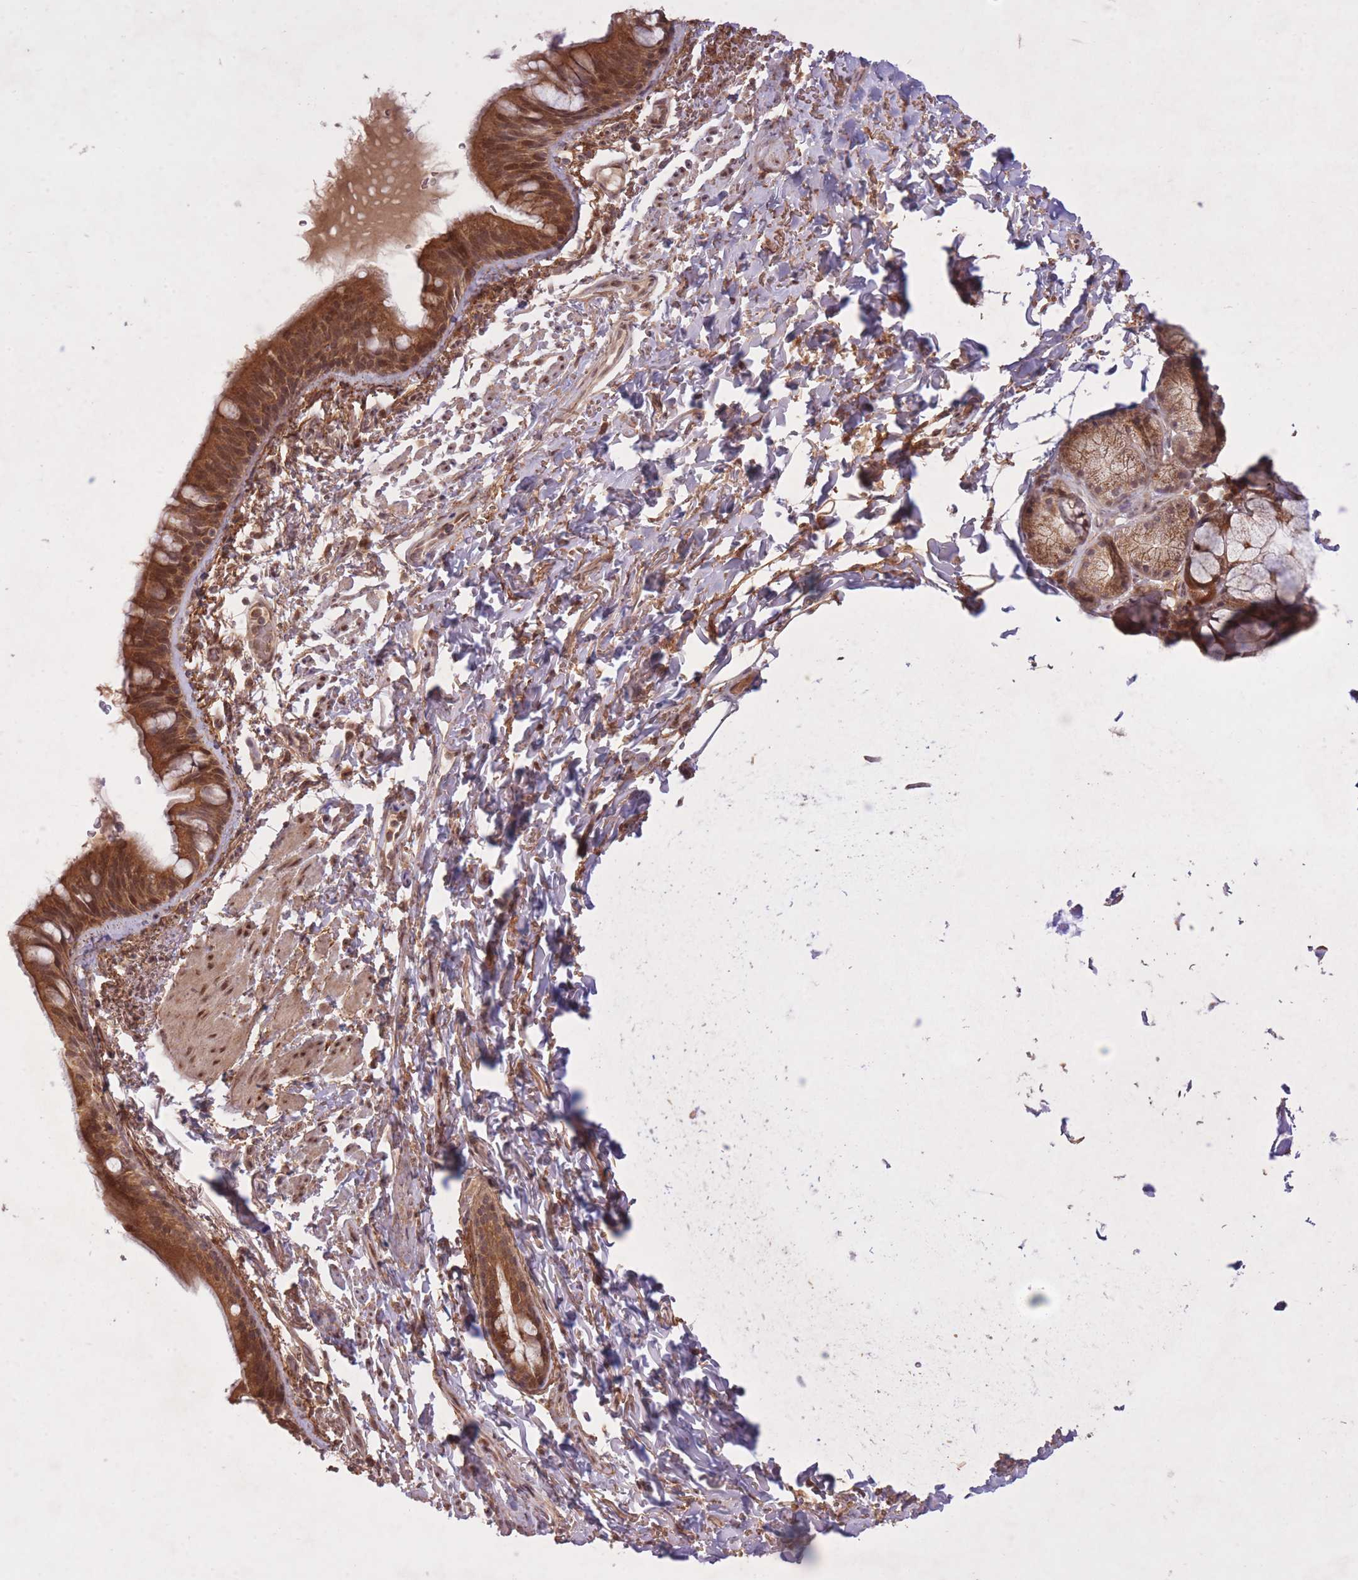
{"staining": {"intensity": "moderate", "quantity": ">75%", "location": "cytoplasmic/membranous,nuclear"}, "tissue": "bronchus", "cell_type": "Respiratory epithelial cells", "image_type": "normal", "snomed": [{"axis": "morphology", "description": "Normal tissue, NOS"}, {"axis": "topography", "description": "Bronchus"}], "caption": "Normal bronchus displays moderate cytoplasmic/membranous,nuclear staining in about >75% of respiratory epithelial cells, visualized by immunohistochemistry. (brown staining indicates protein expression, while blue staining denotes nuclei).", "gene": "ZNF391", "patient": {"sex": "male", "age": 70}}